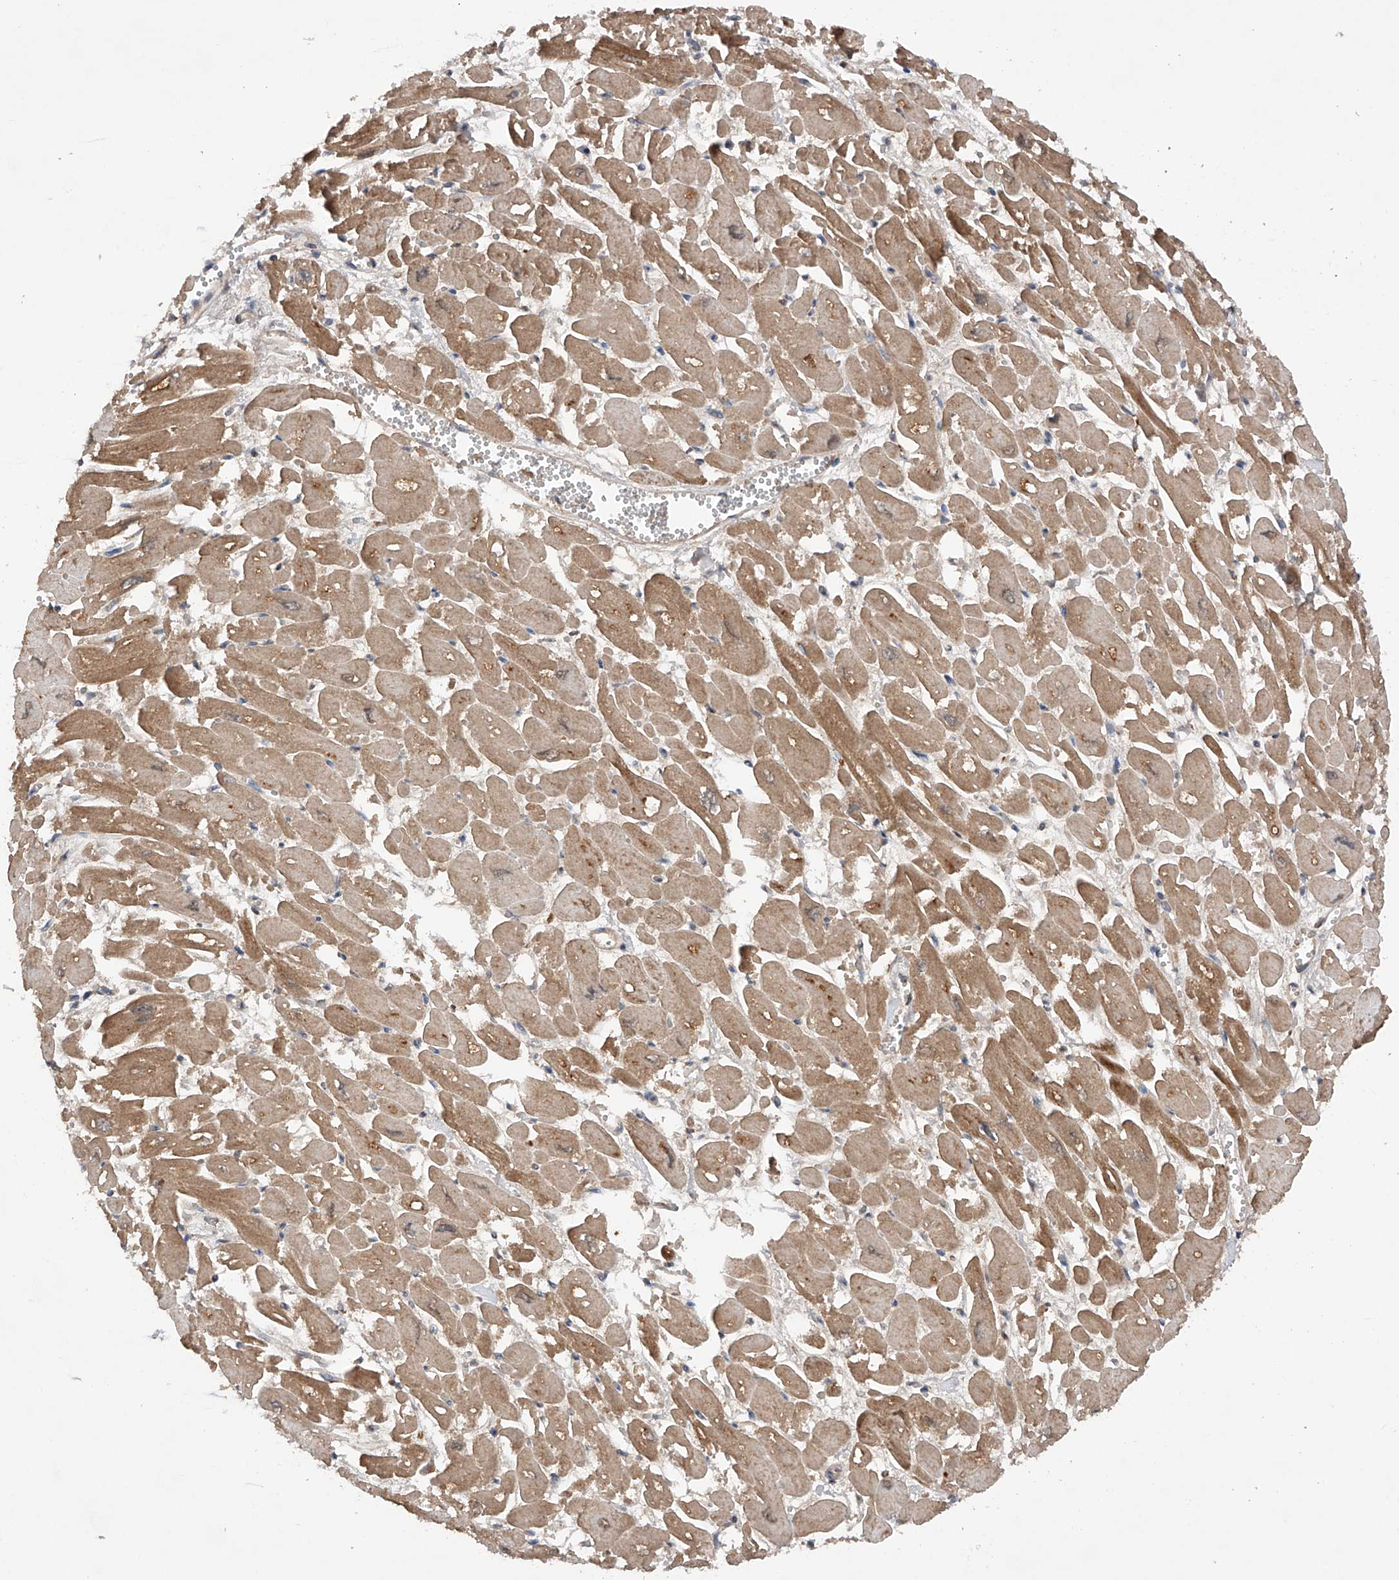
{"staining": {"intensity": "moderate", "quantity": ">75%", "location": "cytoplasmic/membranous"}, "tissue": "heart muscle", "cell_type": "Cardiomyocytes", "image_type": "normal", "snomed": [{"axis": "morphology", "description": "Normal tissue, NOS"}, {"axis": "topography", "description": "Heart"}], "caption": "DAB immunohistochemical staining of normal heart muscle displays moderate cytoplasmic/membranous protein staining in approximately >75% of cardiomyocytes. The protein is stained brown, and the nuclei are stained in blue (DAB IHC with brightfield microscopy, high magnification).", "gene": "SDHAF4", "patient": {"sex": "male", "age": 54}}